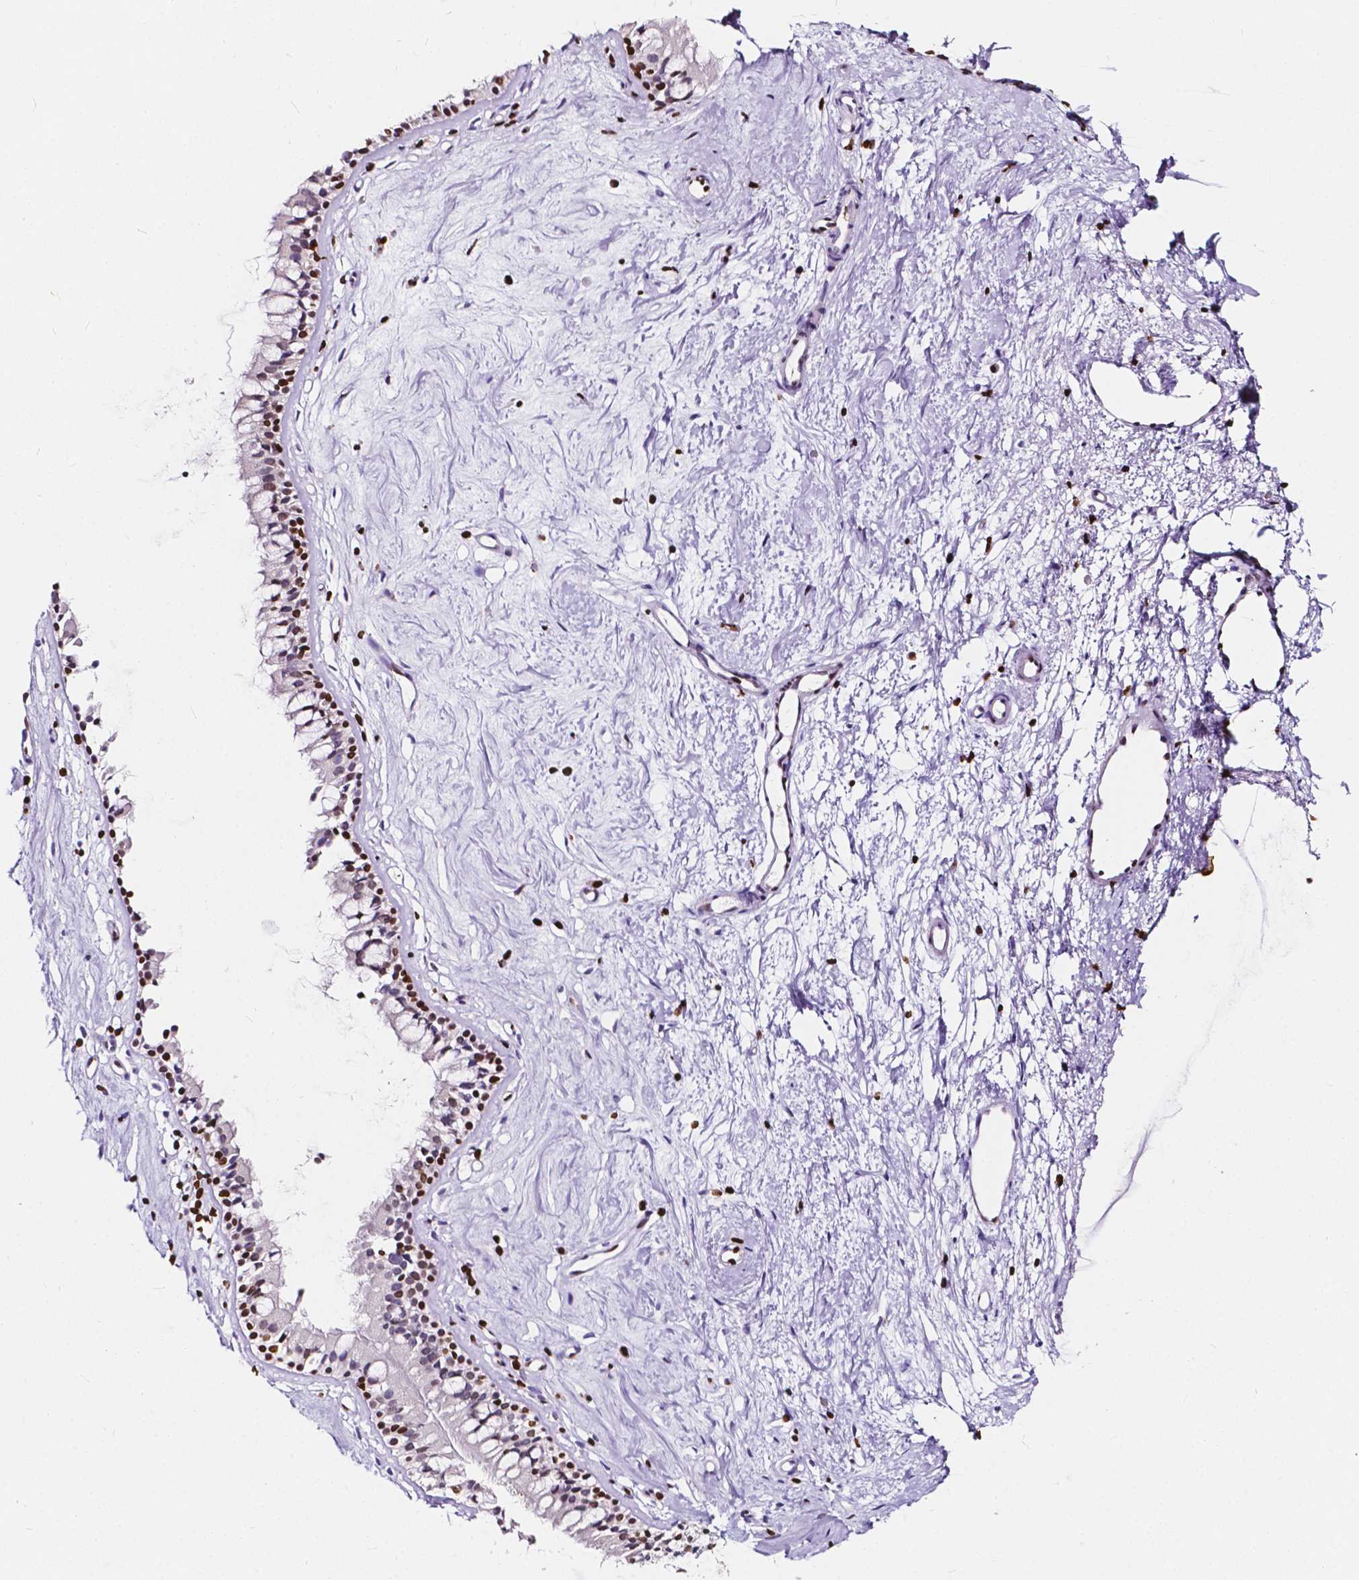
{"staining": {"intensity": "strong", "quantity": "25%-75%", "location": "nuclear"}, "tissue": "nasopharynx", "cell_type": "Respiratory epithelial cells", "image_type": "normal", "snomed": [{"axis": "morphology", "description": "Normal tissue, NOS"}, {"axis": "topography", "description": "Nasopharynx"}], "caption": "The image displays immunohistochemical staining of benign nasopharynx. There is strong nuclear positivity is identified in about 25%-75% of respiratory epithelial cells. The protein is stained brown, and the nuclei are stained in blue (DAB (3,3'-diaminobenzidine) IHC with brightfield microscopy, high magnification).", "gene": "CBY3", "patient": {"sex": "female", "age": 52}}